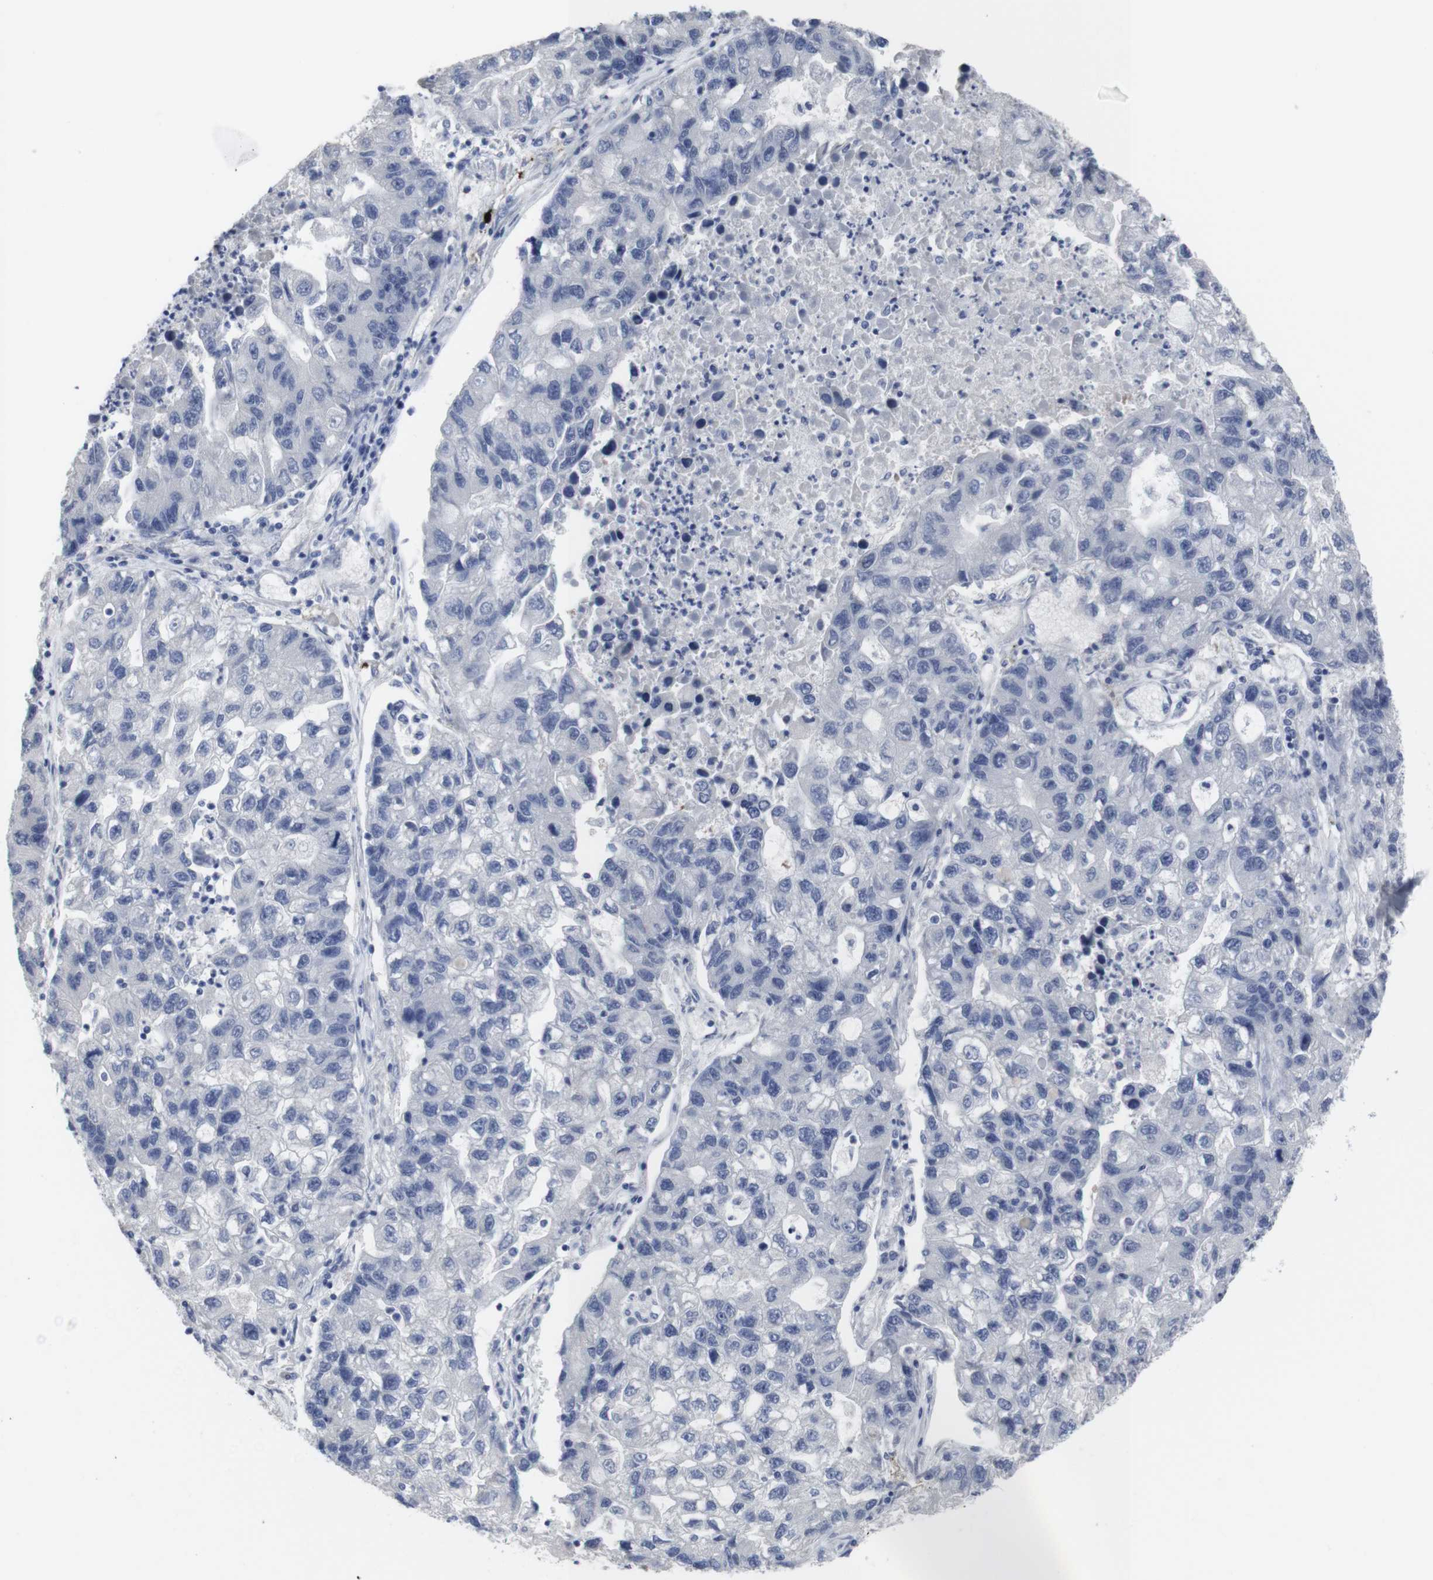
{"staining": {"intensity": "negative", "quantity": "none", "location": "none"}, "tissue": "lung cancer", "cell_type": "Tumor cells", "image_type": "cancer", "snomed": [{"axis": "morphology", "description": "Adenocarcinoma, NOS"}, {"axis": "topography", "description": "Lung"}], "caption": "A photomicrograph of human lung cancer is negative for staining in tumor cells. (Immunohistochemistry, brightfield microscopy, high magnification).", "gene": "SNCG", "patient": {"sex": "female", "age": 51}}